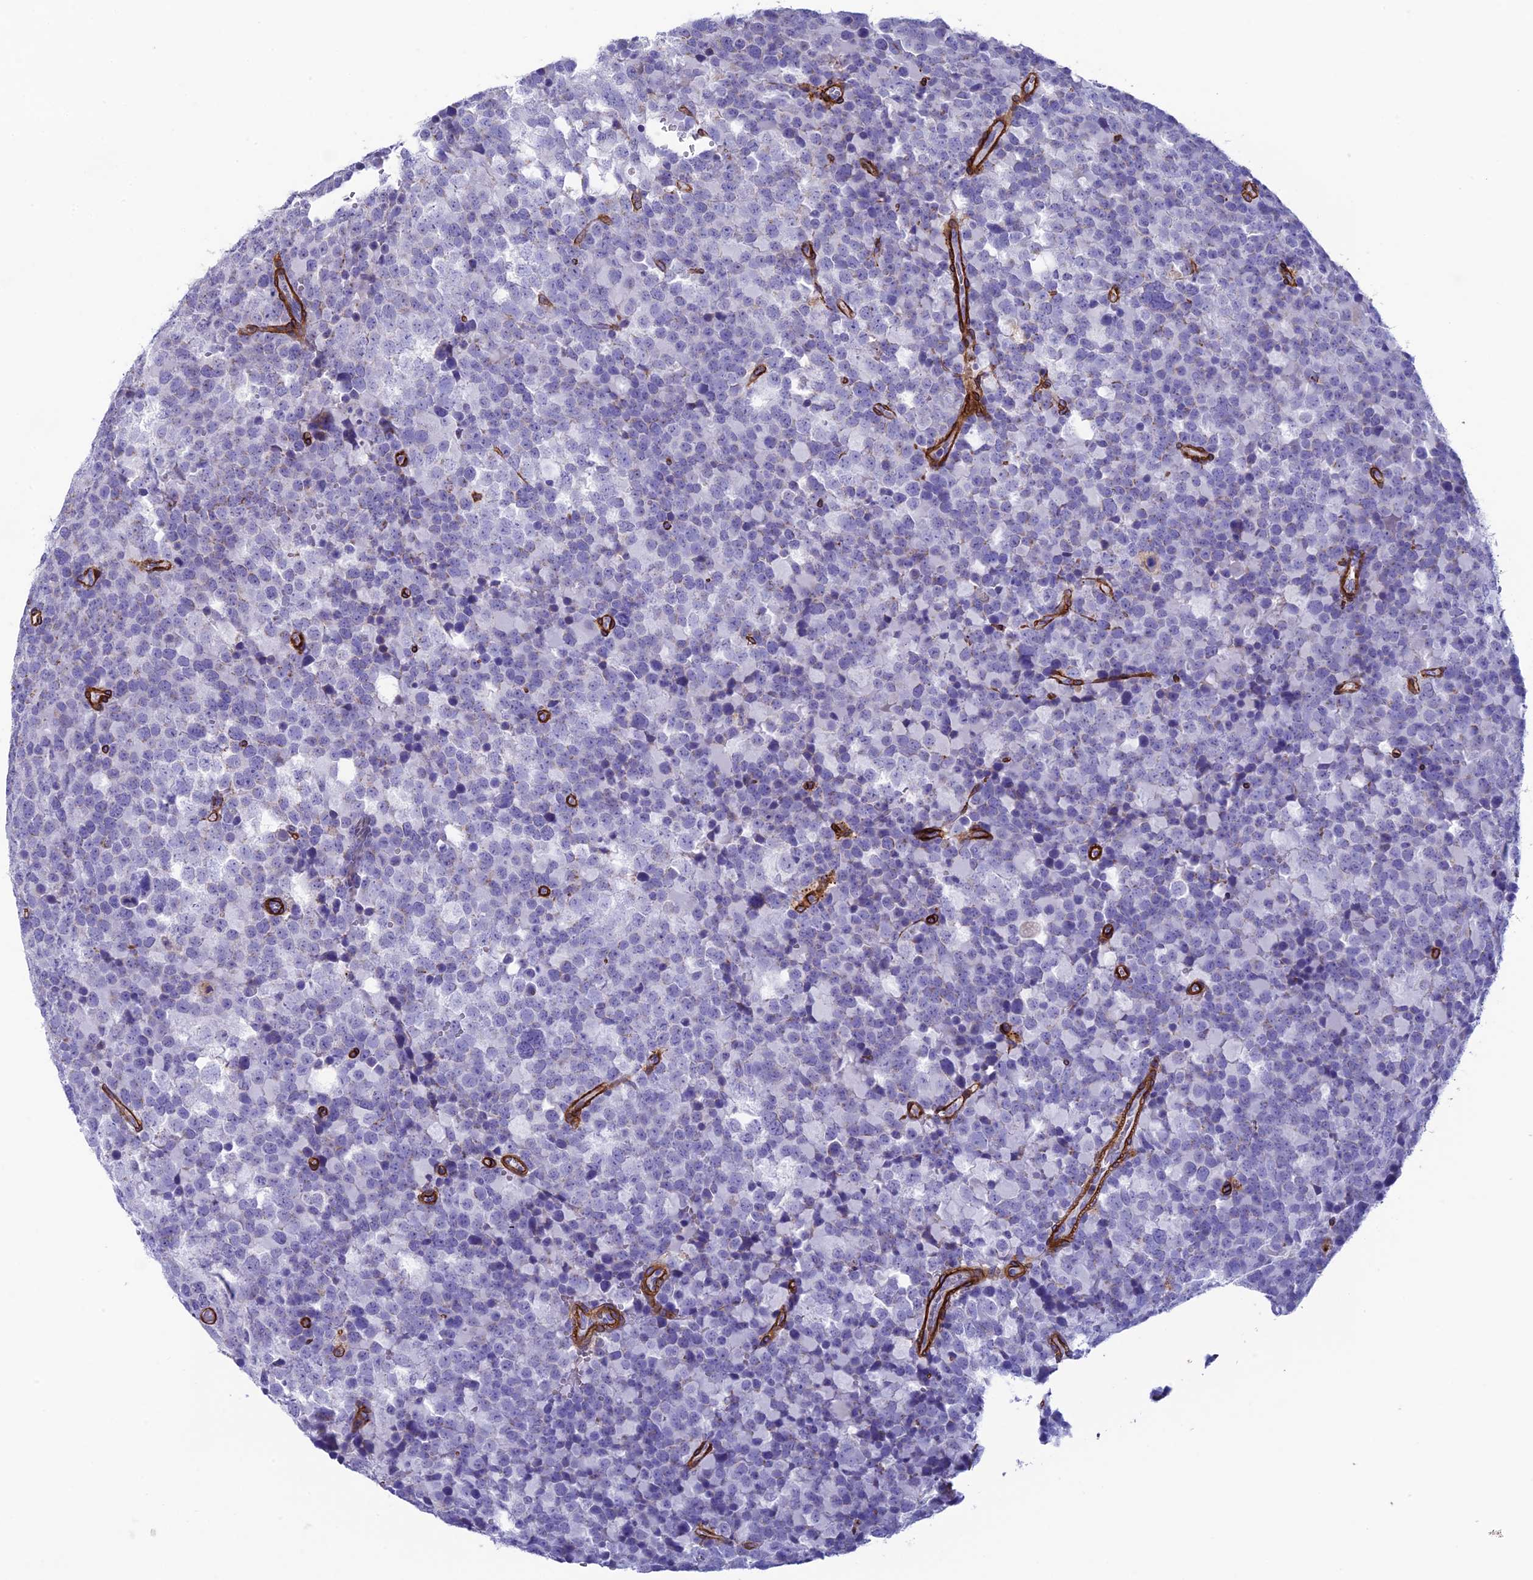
{"staining": {"intensity": "negative", "quantity": "none", "location": "none"}, "tissue": "testis cancer", "cell_type": "Tumor cells", "image_type": "cancer", "snomed": [{"axis": "morphology", "description": "Seminoma, NOS"}, {"axis": "topography", "description": "Testis"}], "caption": "This is an immunohistochemistry (IHC) photomicrograph of testis cancer. There is no expression in tumor cells.", "gene": "TNS1", "patient": {"sex": "male", "age": 71}}